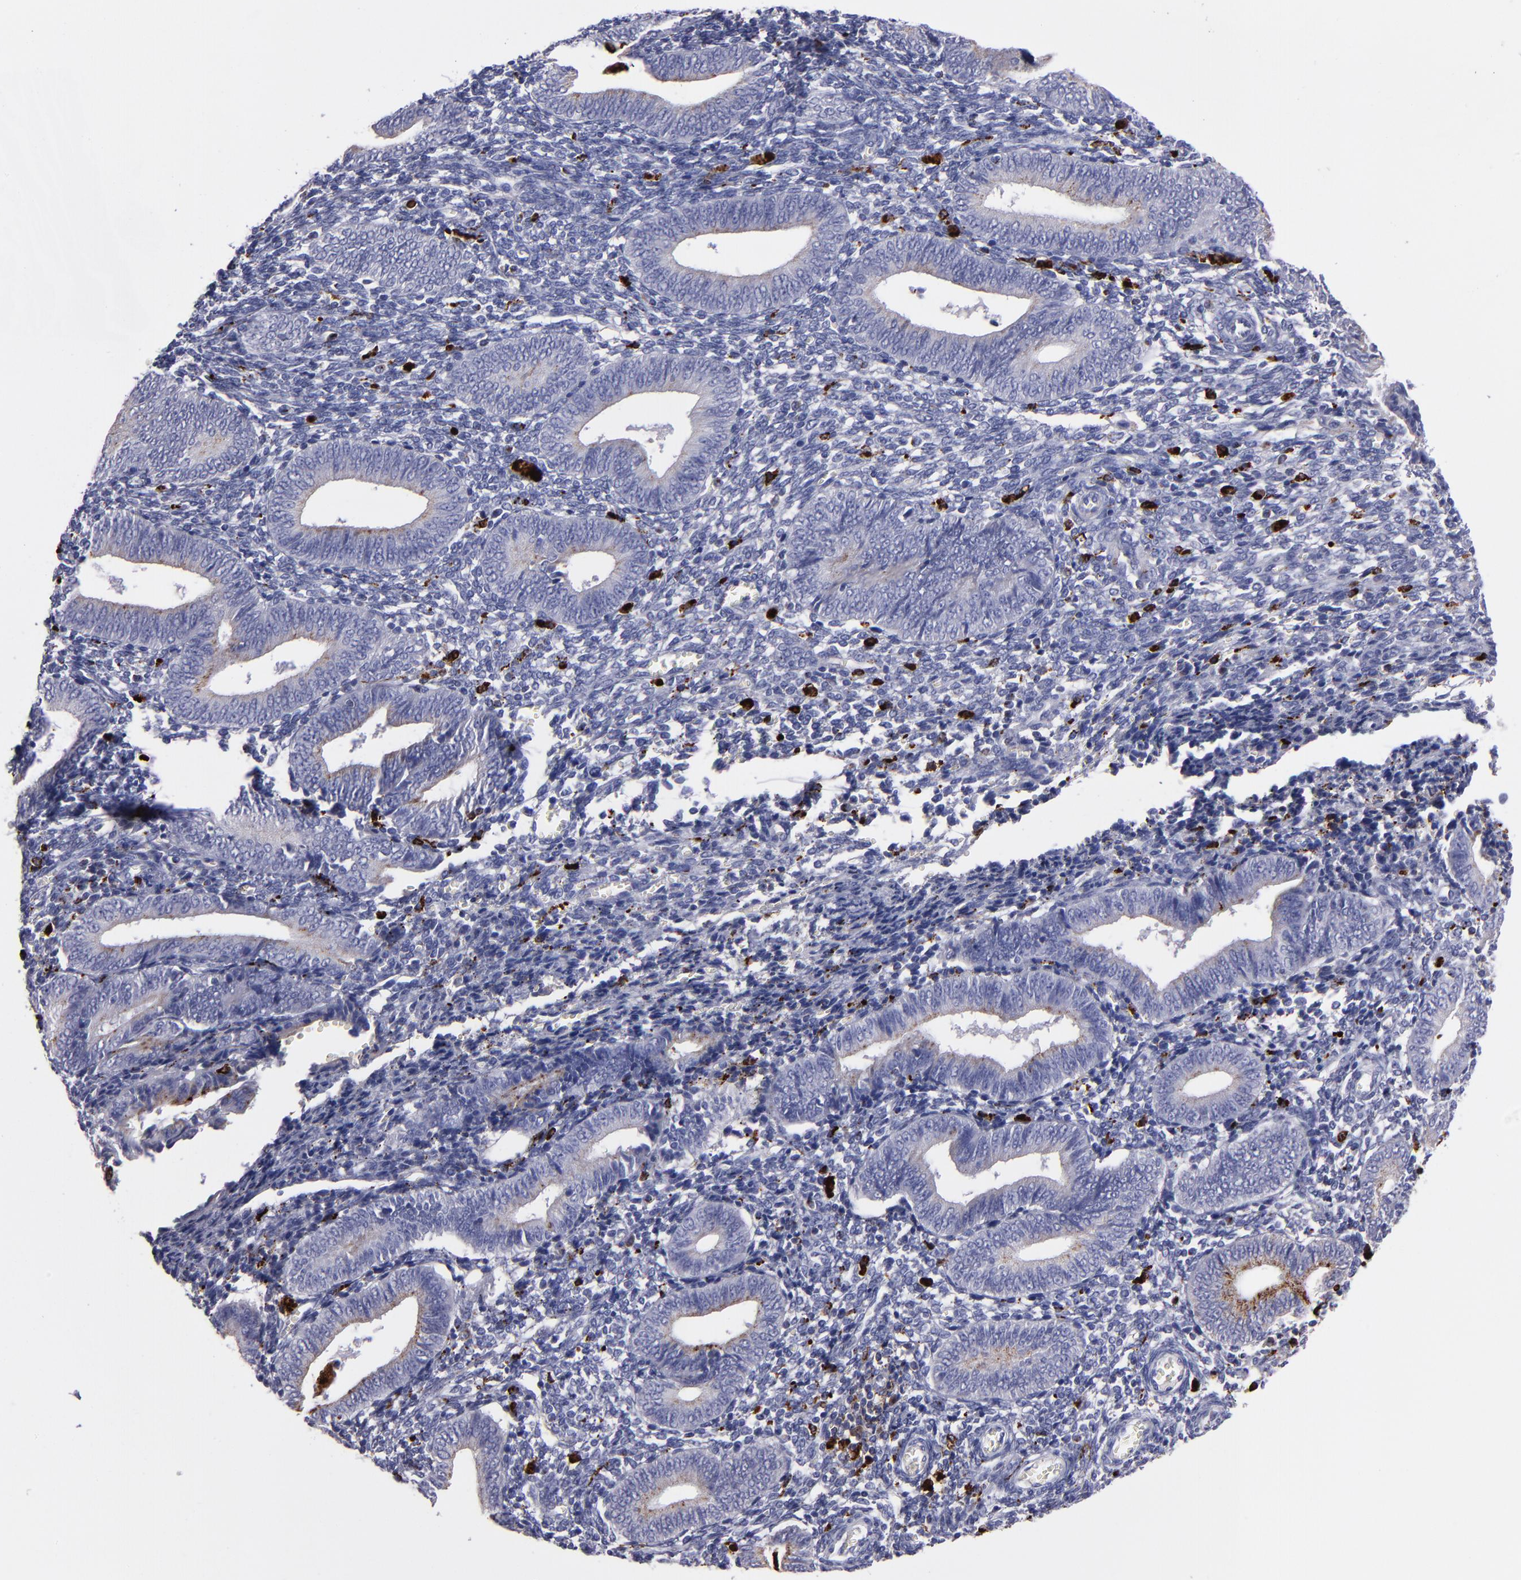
{"staining": {"intensity": "strong", "quantity": "<25%", "location": "nuclear"}, "tissue": "endometrium", "cell_type": "Cells in endometrial stroma", "image_type": "normal", "snomed": [{"axis": "morphology", "description": "Normal tissue, NOS"}, {"axis": "topography", "description": "Uterus"}, {"axis": "topography", "description": "Endometrium"}], "caption": "An IHC photomicrograph of normal tissue is shown. Protein staining in brown labels strong nuclear positivity in endometrium within cells in endometrial stroma.", "gene": "CTSS", "patient": {"sex": "female", "age": 33}}